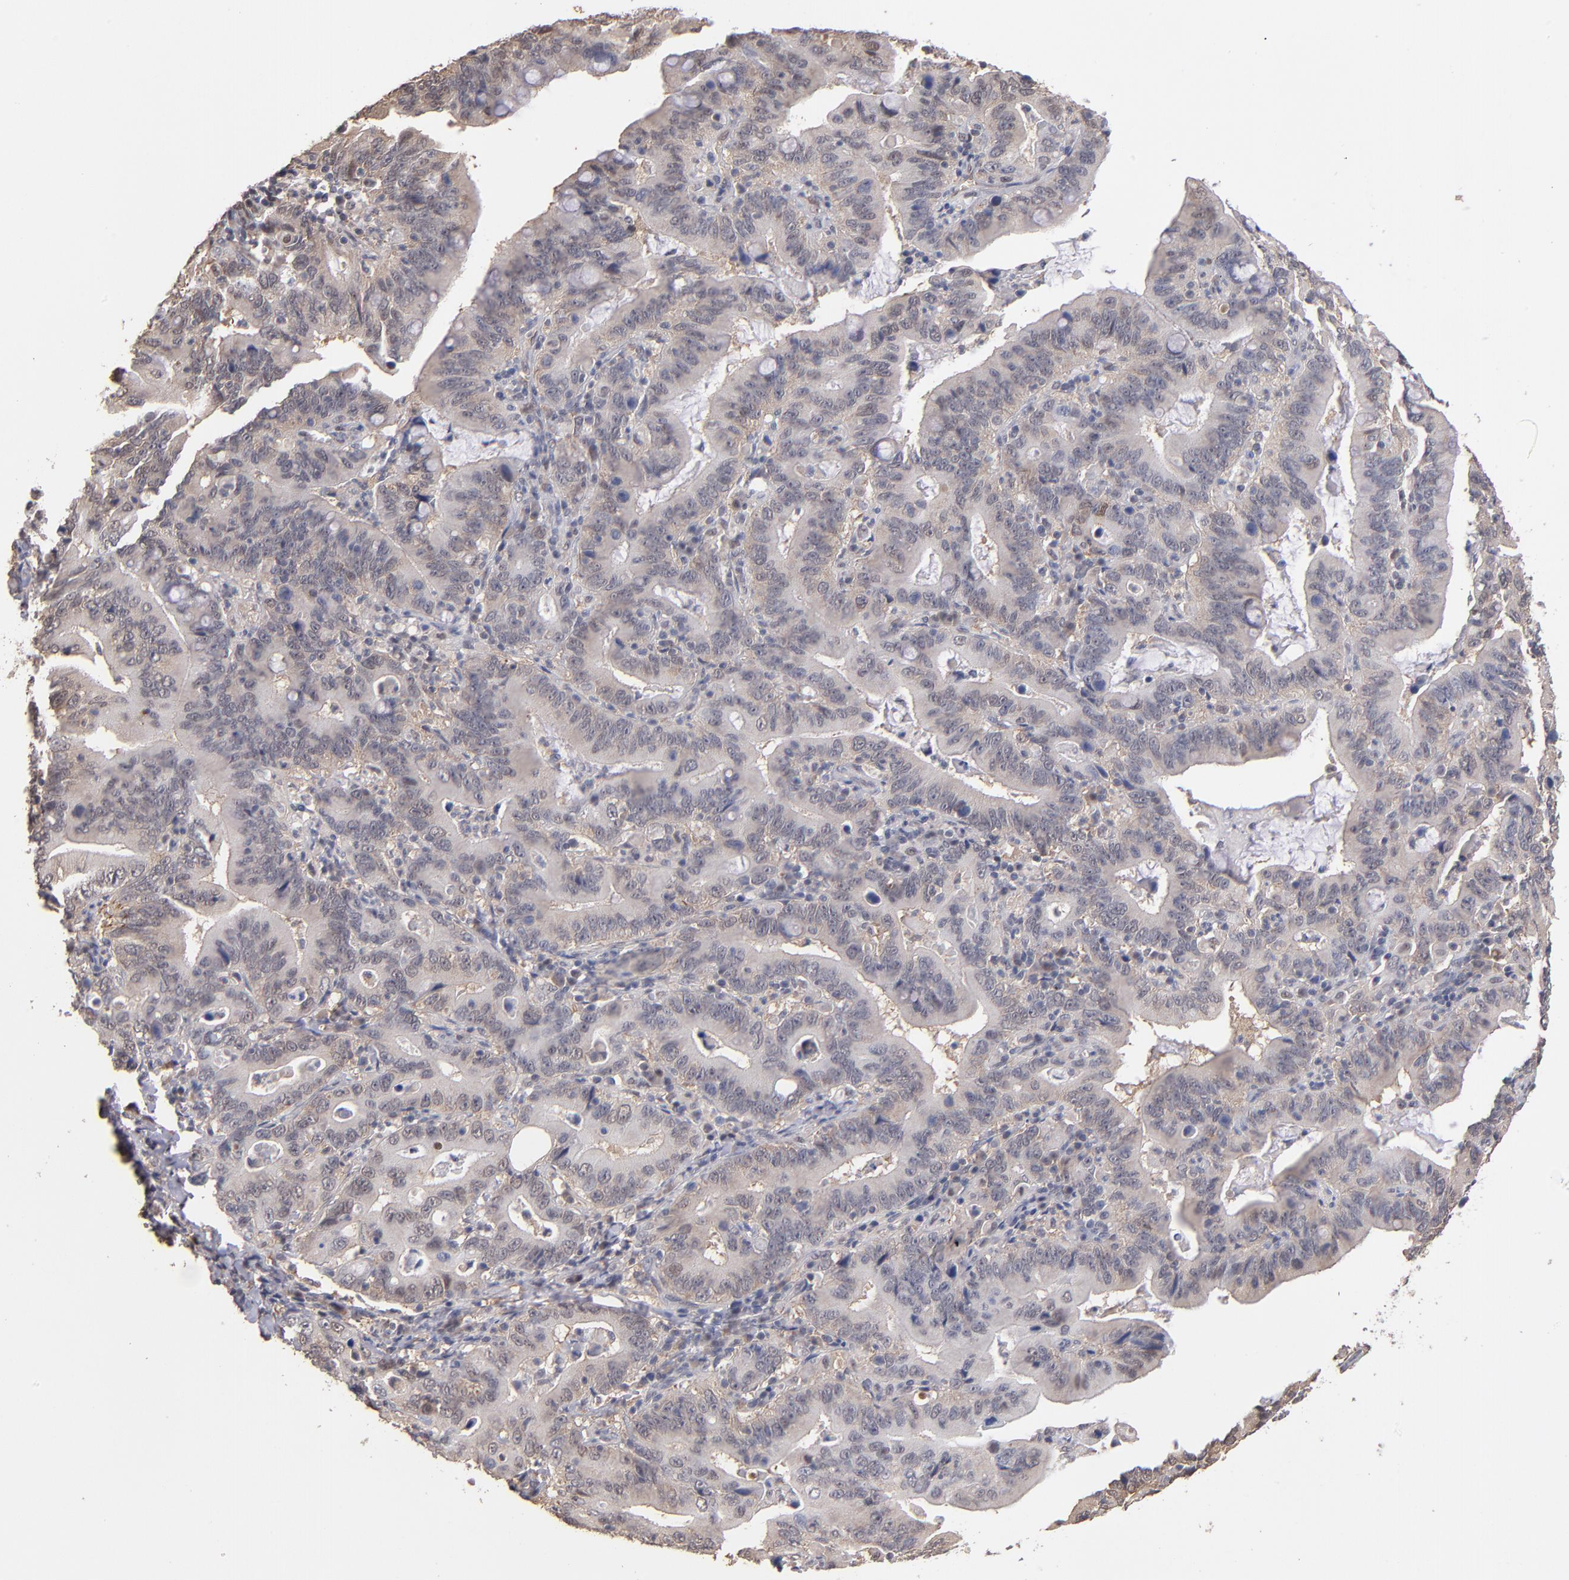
{"staining": {"intensity": "negative", "quantity": "none", "location": "none"}, "tissue": "stomach cancer", "cell_type": "Tumor cells", "image_type": "cancer", "snomed": [{"axis": "morphology", "description": "Adenocarcinoma, NOS"}, {"axis": "topography", "description": "Stomach, upper"}], "caption": "Tumor cells are negative for protein expression in human stomach cancer (adenocarcinoma).", "gene": "PSMD10", "patient": {"sex": "male", "age": 63}}